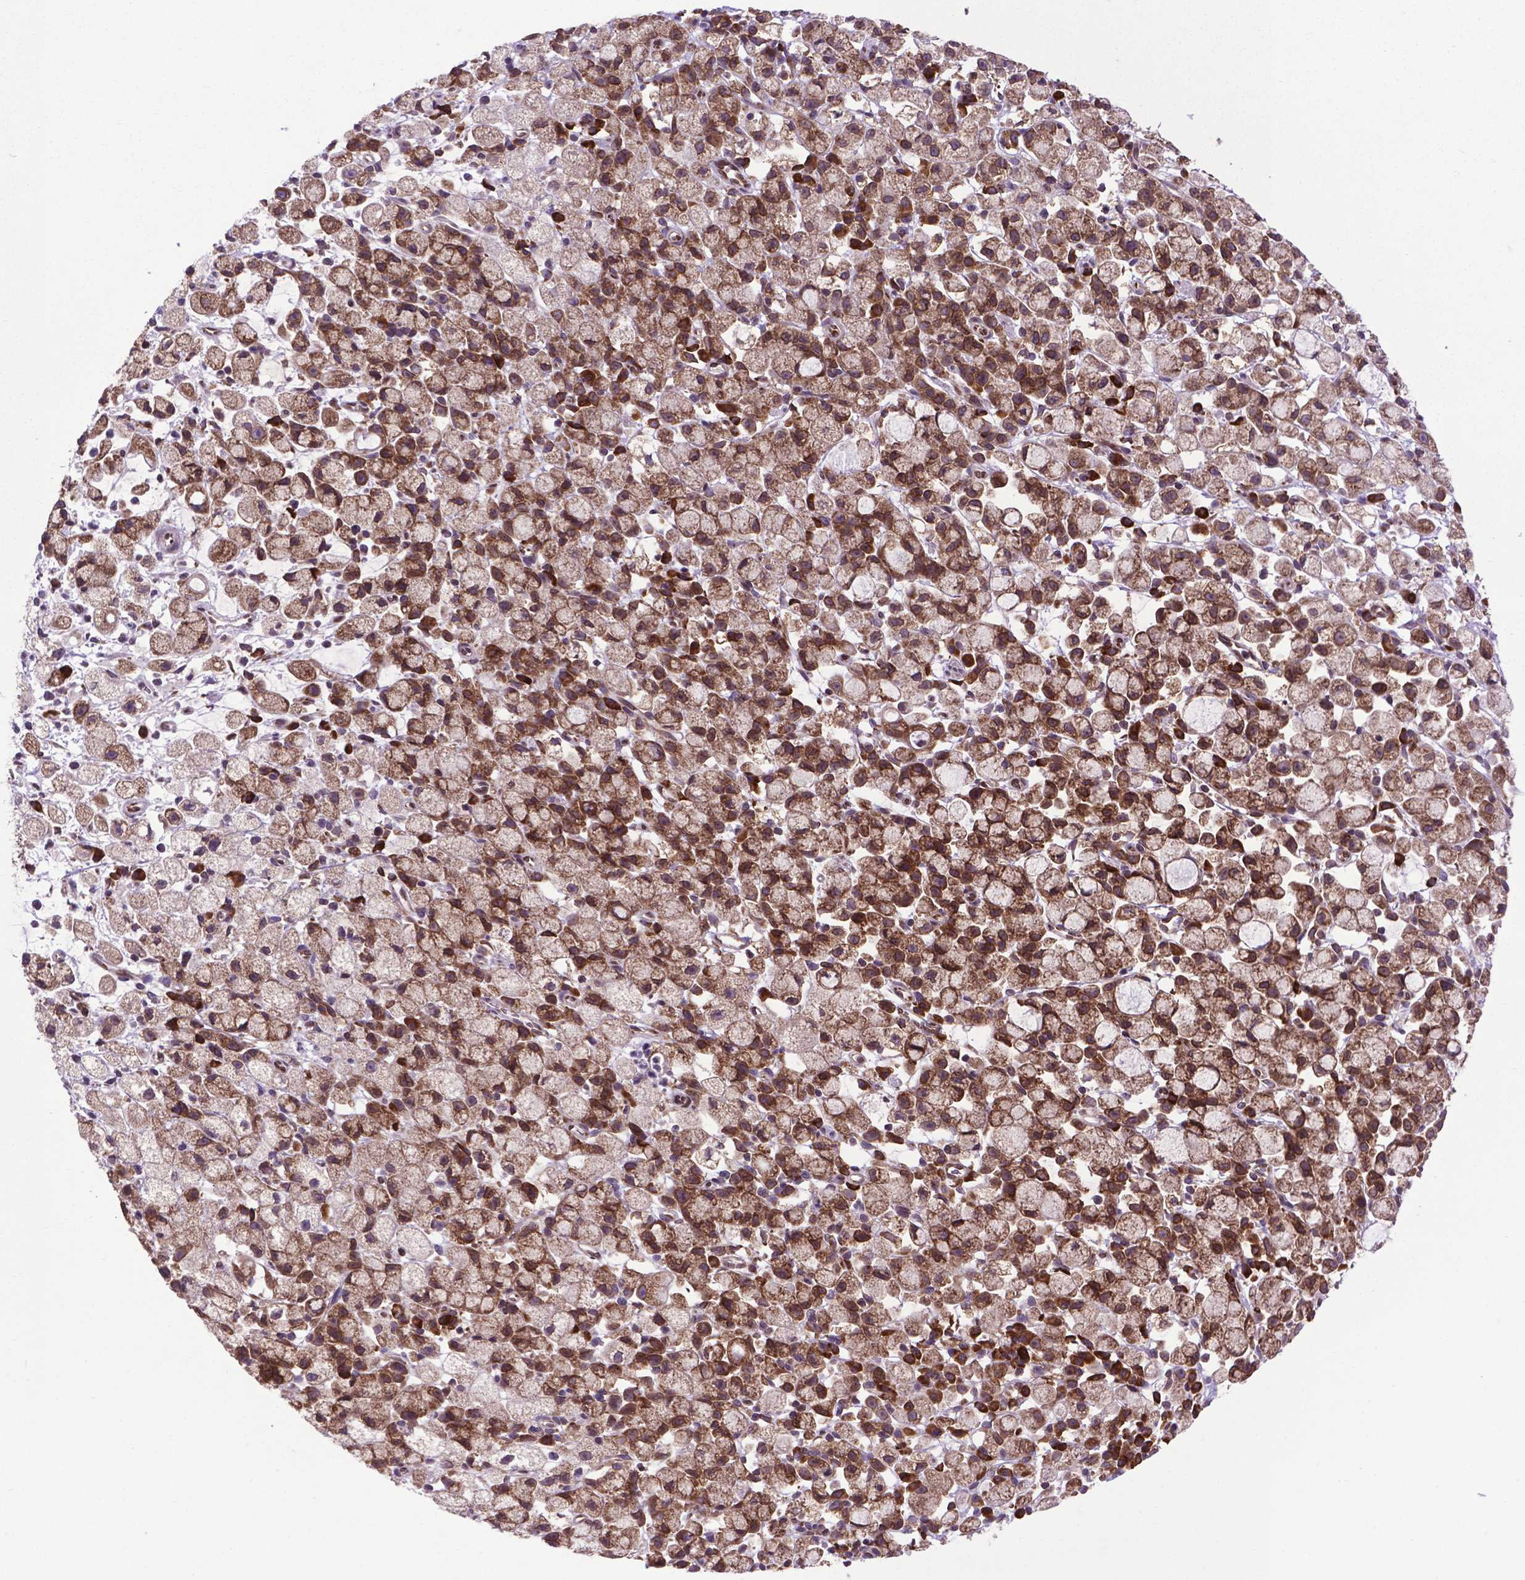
{"staining": {"intensity": "moderate", "quantity": ">75%", "location": "cytoplasmic/membranous"}, "tissue": "stomach cancer", "cell_type": "Tumor cells", "image_type": "cancer", "snomed": [{"axis": "morphology", "description": "Adenocarcinoma, NOS"}, {"axis": "topography", "description": "Stomach"}], "caption": "The micrograph displays staining of stomach adenocarcinoma, revealing moderate cytoplasmic/membranous protein staining (brown color) within tumor cells.", "gene": "WDR83OS", "patient": {"sex": "male", "age": 58}}